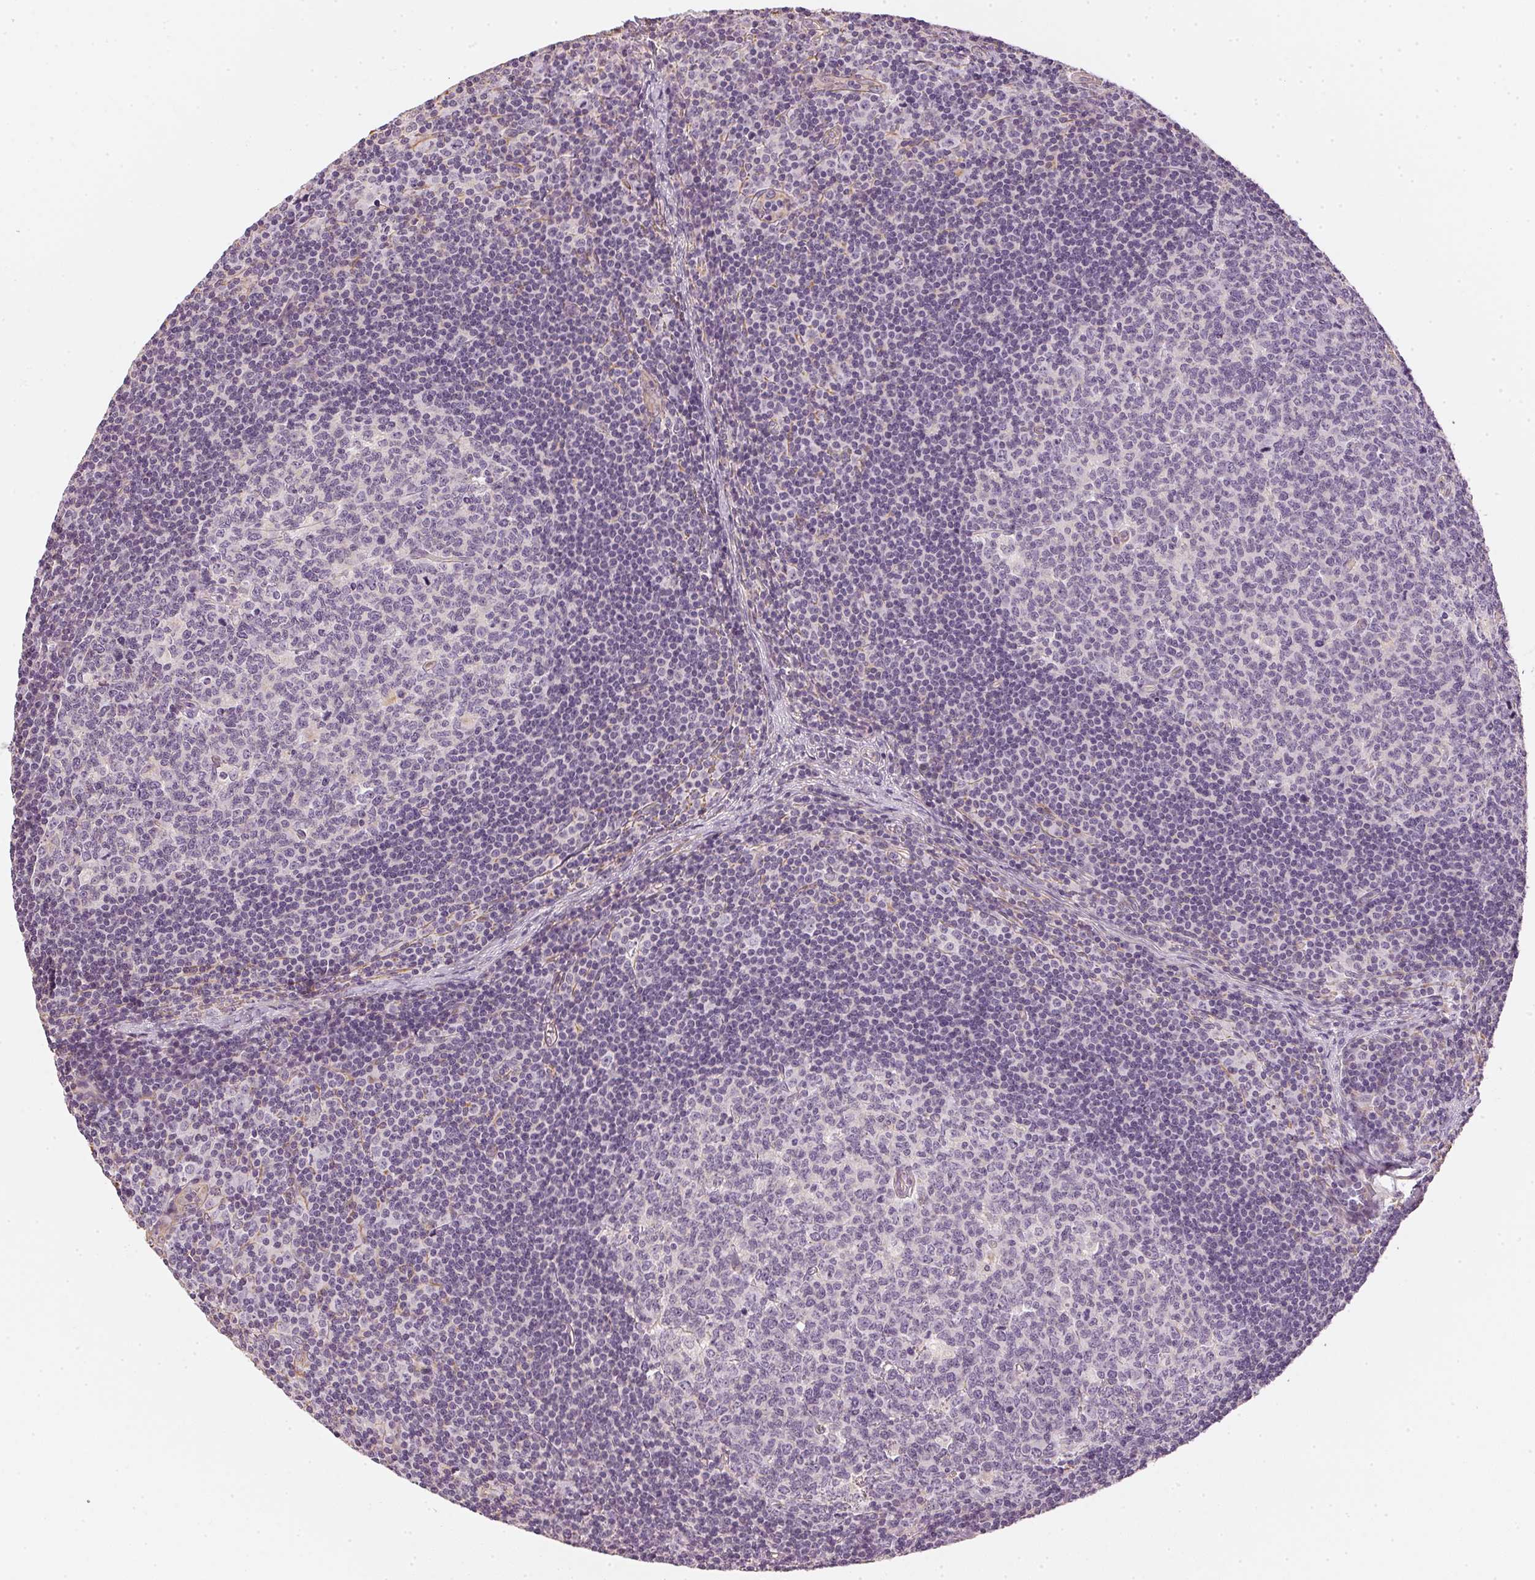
{"staining": {"intensity": "negative", "quantity": "none", "location": "none"}, "tissue": "lymph node", "cell_type": "Germinal center cells", "image_type": "normal", "snomed": [{"axis": "morphology", "description": "Normal tissue, NOS"}, {"axis": "topography", "description": "Lymph node"}], "caption": "The histopathology image demonstrates no staining of germinal center cells in unremarkable lymph node.", "gene": "APLP1", "patient": {"sex": "female", "age": 41}}